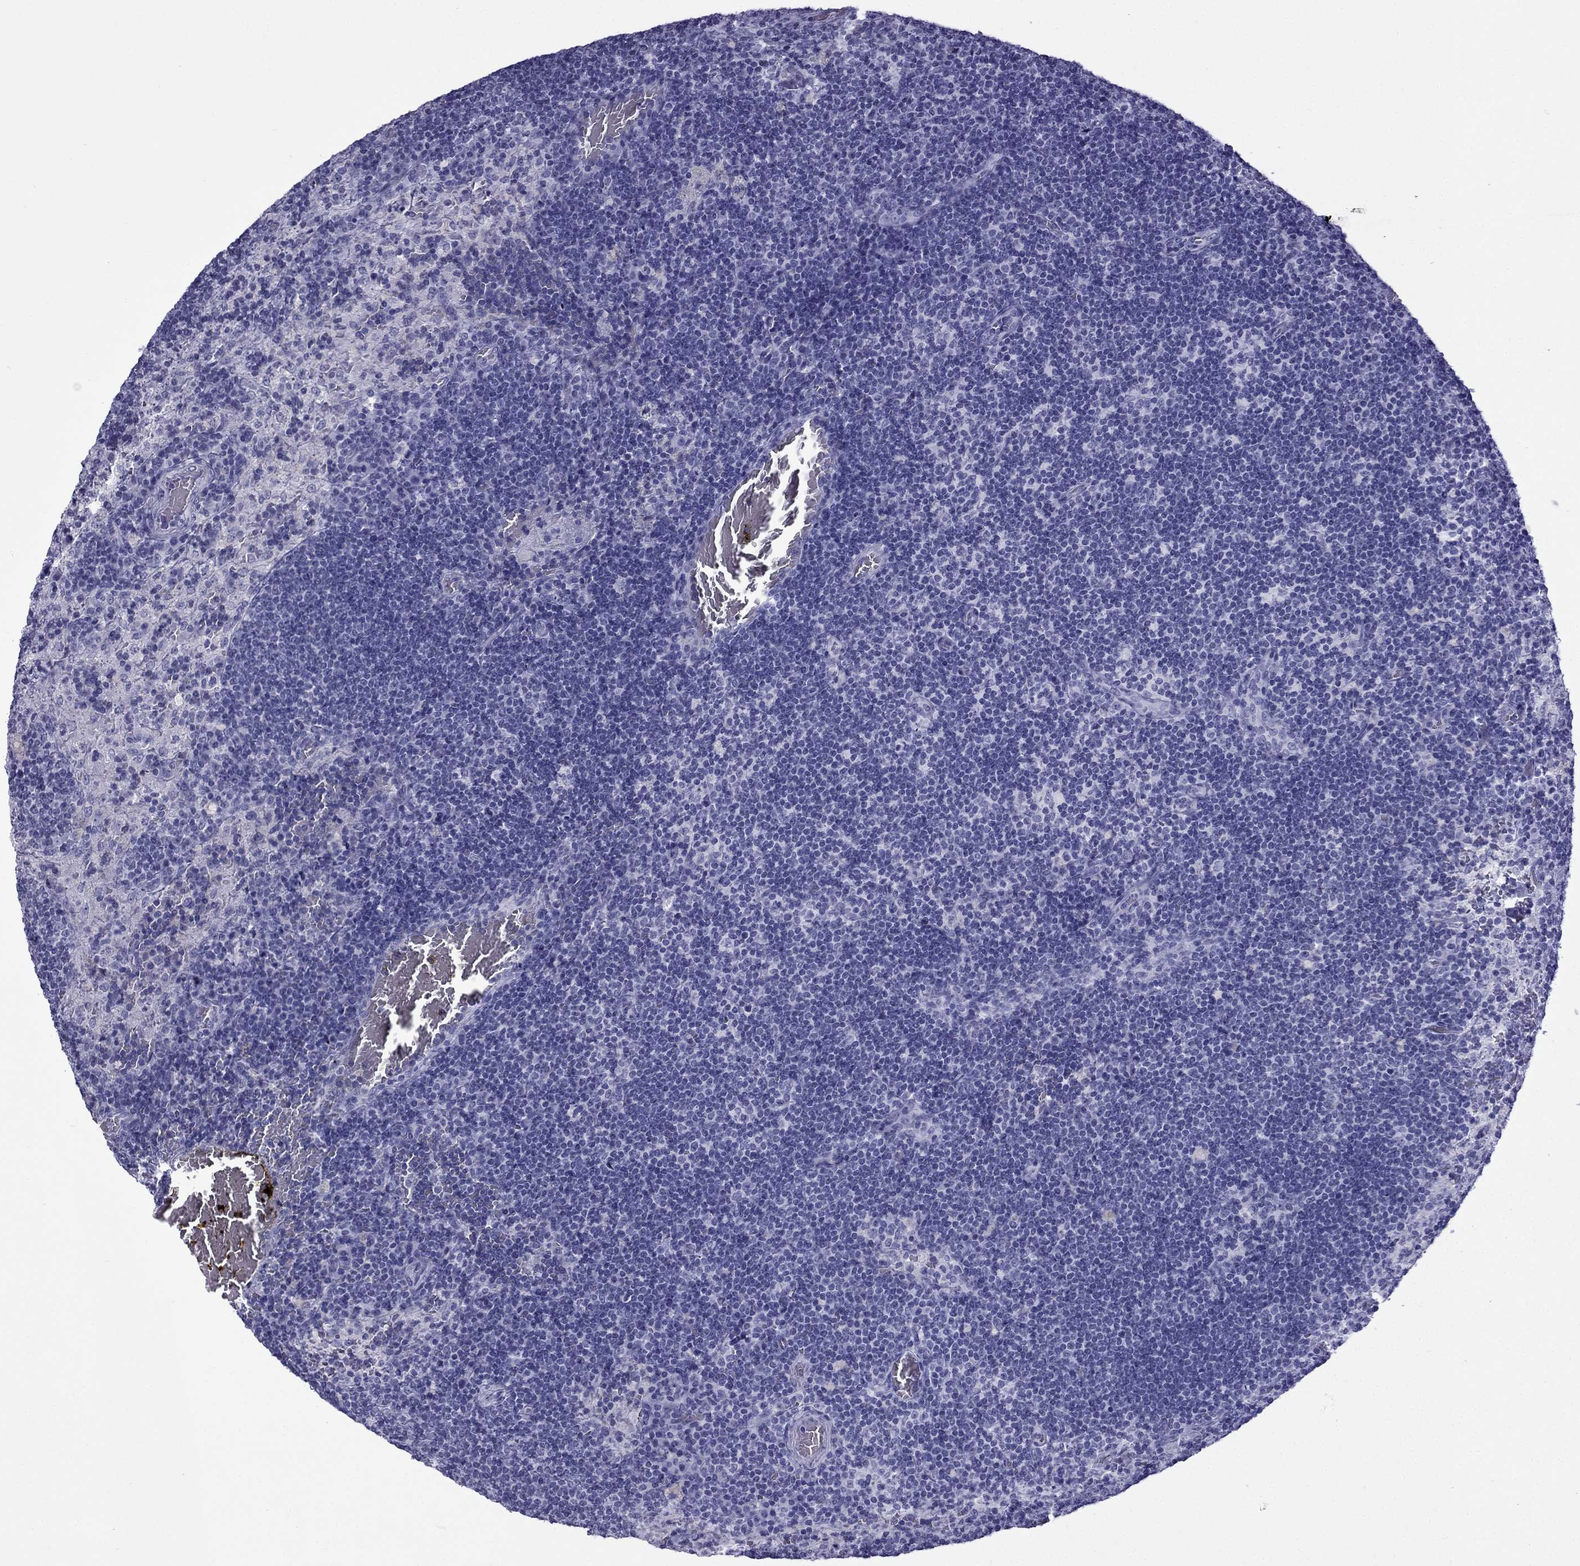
{"staining": {"intensity": "negative", "quantity": "none", "location": "none"}, "tissue": "lymph node", "cell_type": "Germinal center cells", "image_type": "normal", "snomed": [{"axis": "morphology", "description": "Normal tissue, NOS"}, {"axis": "topography", "description": "Lymph node"}], "caption": "This is an IHC image of benign human lymph node. There is no staining in germinal center cells.", "gene": "TFF3", "patient": {"sex": "male", "age": 63}}